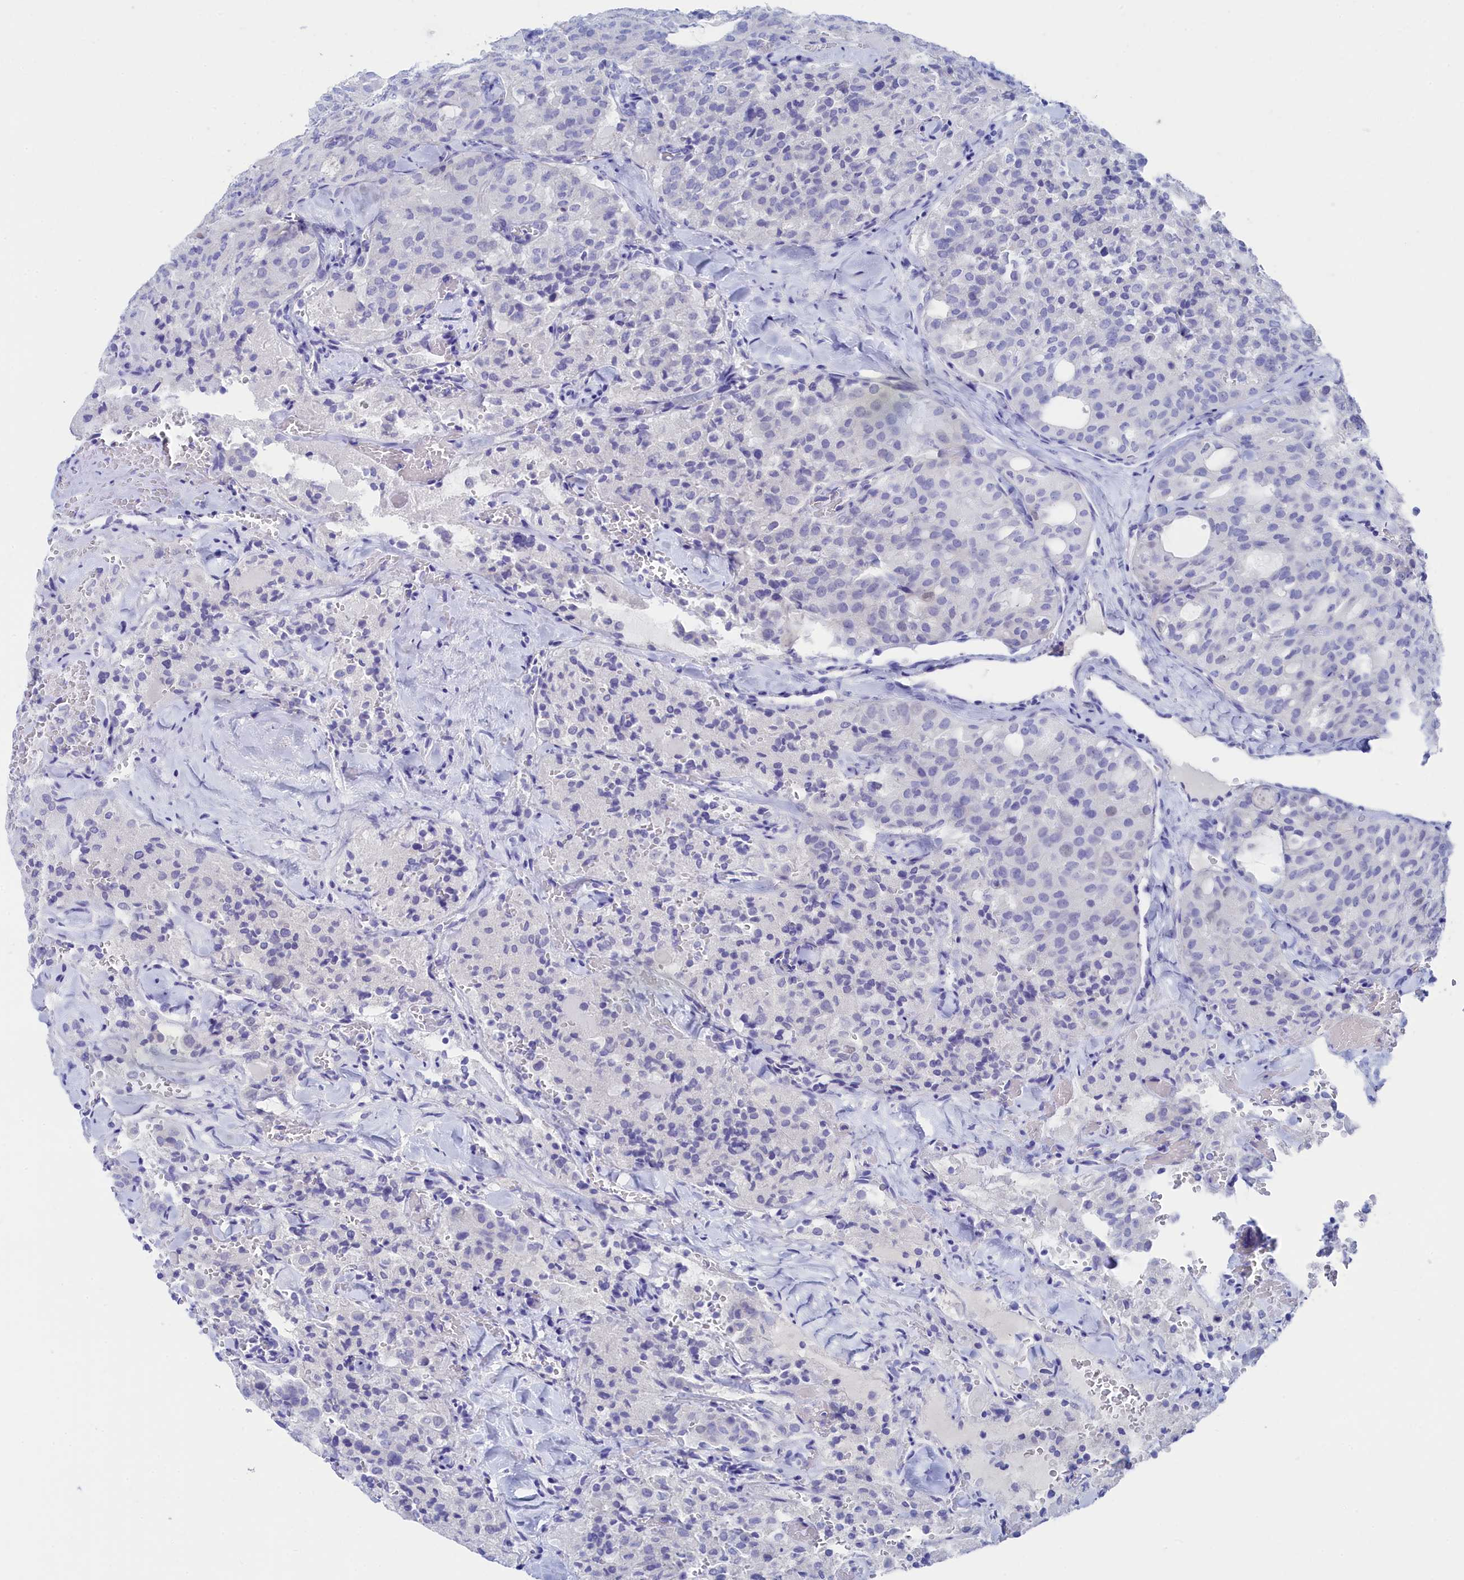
{"staining": {"intensity": "negative", "quantity": "none", "location": "none"}, "tissue": "thyroid cancer", "cell_type": "Tumor cells", "image_type": "cancer", "snomed": [{"axis": "morphology", "description": "Follicular adenoma carcinoma, NOS"}, {"axis": "topography", "description": "Thyroid gland"}], "caption": "Immunohistochemistry photomicrograph of neoplastic tissue: thyroid cancer stained with DAB (3,3'-diaminobenzidine) displays no significant protein positivity in tumor cells. (Stains: DAB IHC with hematoxylin counter stain, Microscopy: brightfield microscopy at high magnification).", "gene": "TRIM10", "patient": {"sex": "male", "age": 75}}